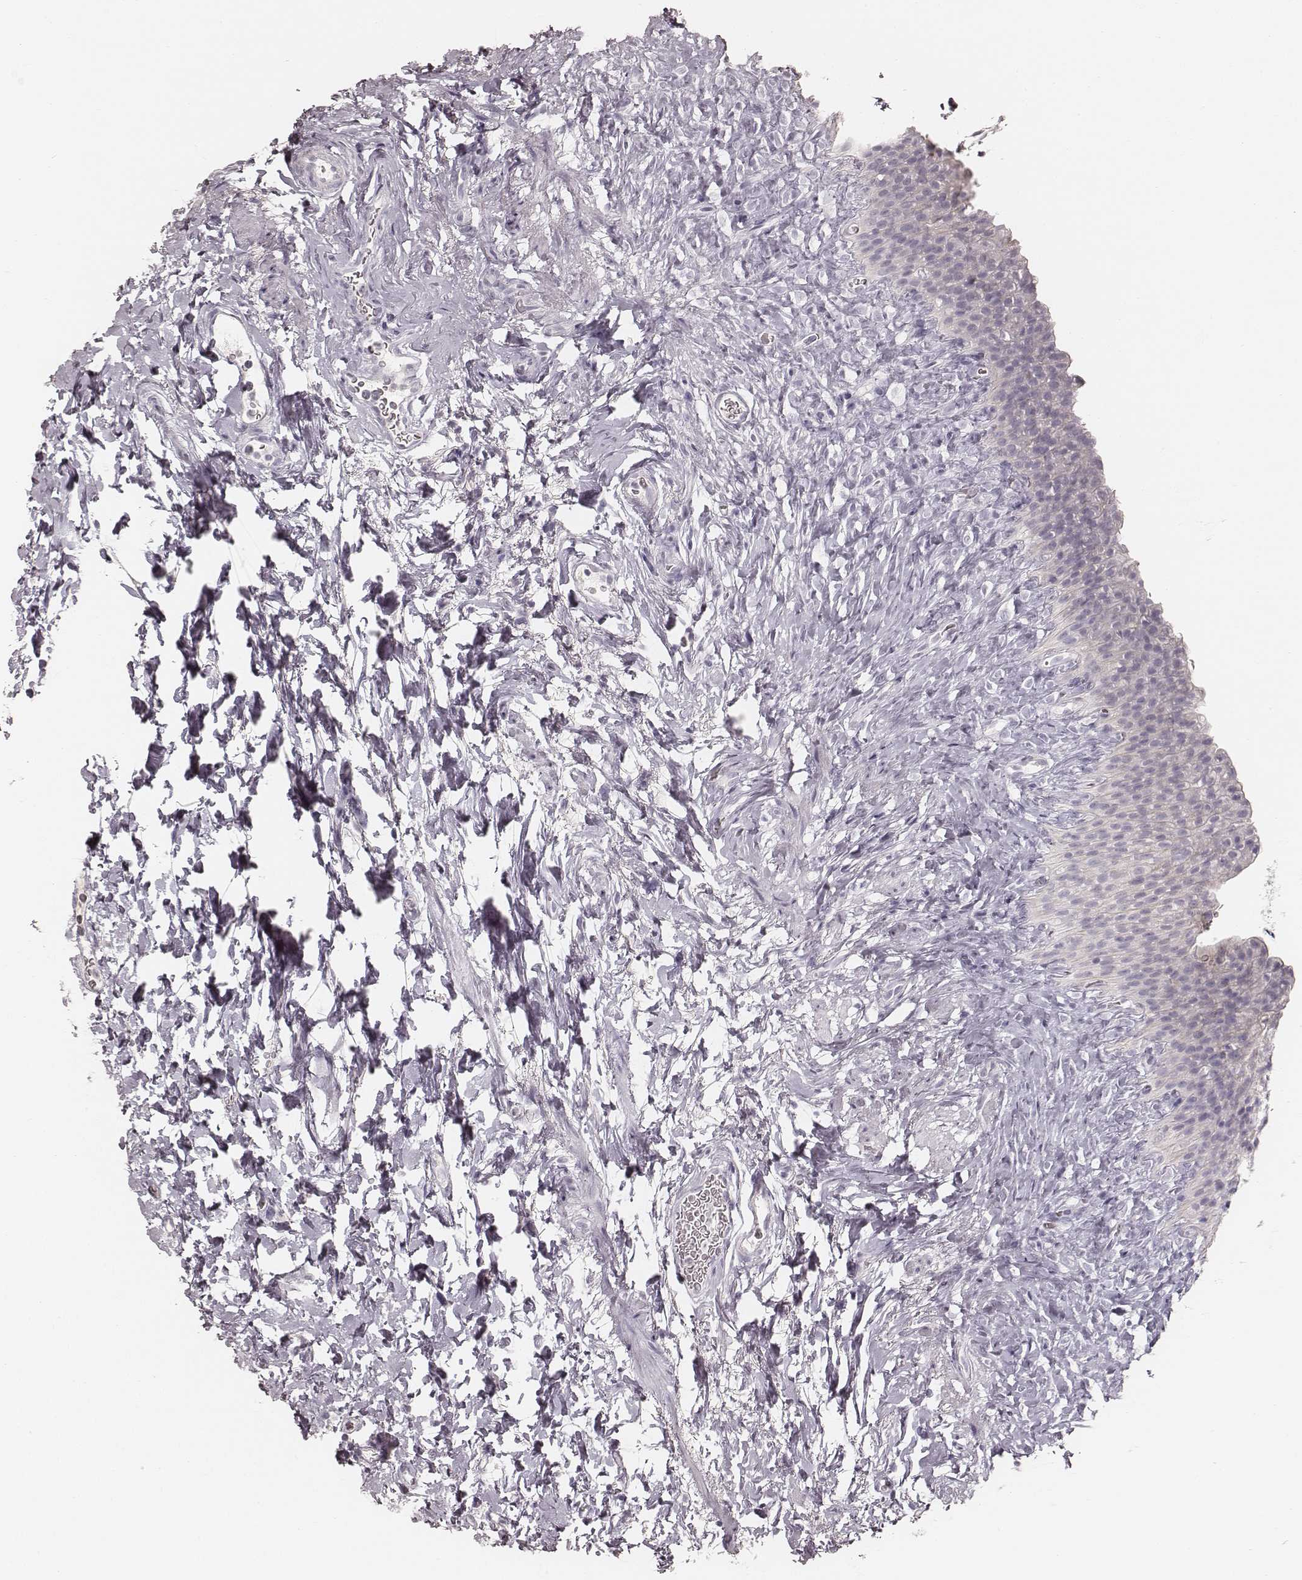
{"staining": {"intensity": "negative", "quantity": "none", "location": "none"}, "tissue": "urinary bladder", "cell_type": "Urothelial cells", "image_type": "normal", "snomed": [{"axis": "morphology", "description": "Normal tissue, NOS"}, {"axis": "topography", "description": "Urinary bladder"}], "caption": "The IHC image has no significant staining in urothelial cells of urinary bladder. (Stains: DAB immunohistochemistry with hematoxylin counter stain, Microscopy: brightfield microscopy at high magnification).", "gene": "KRT26", "patient": {"sex": "male", "age": 76}}